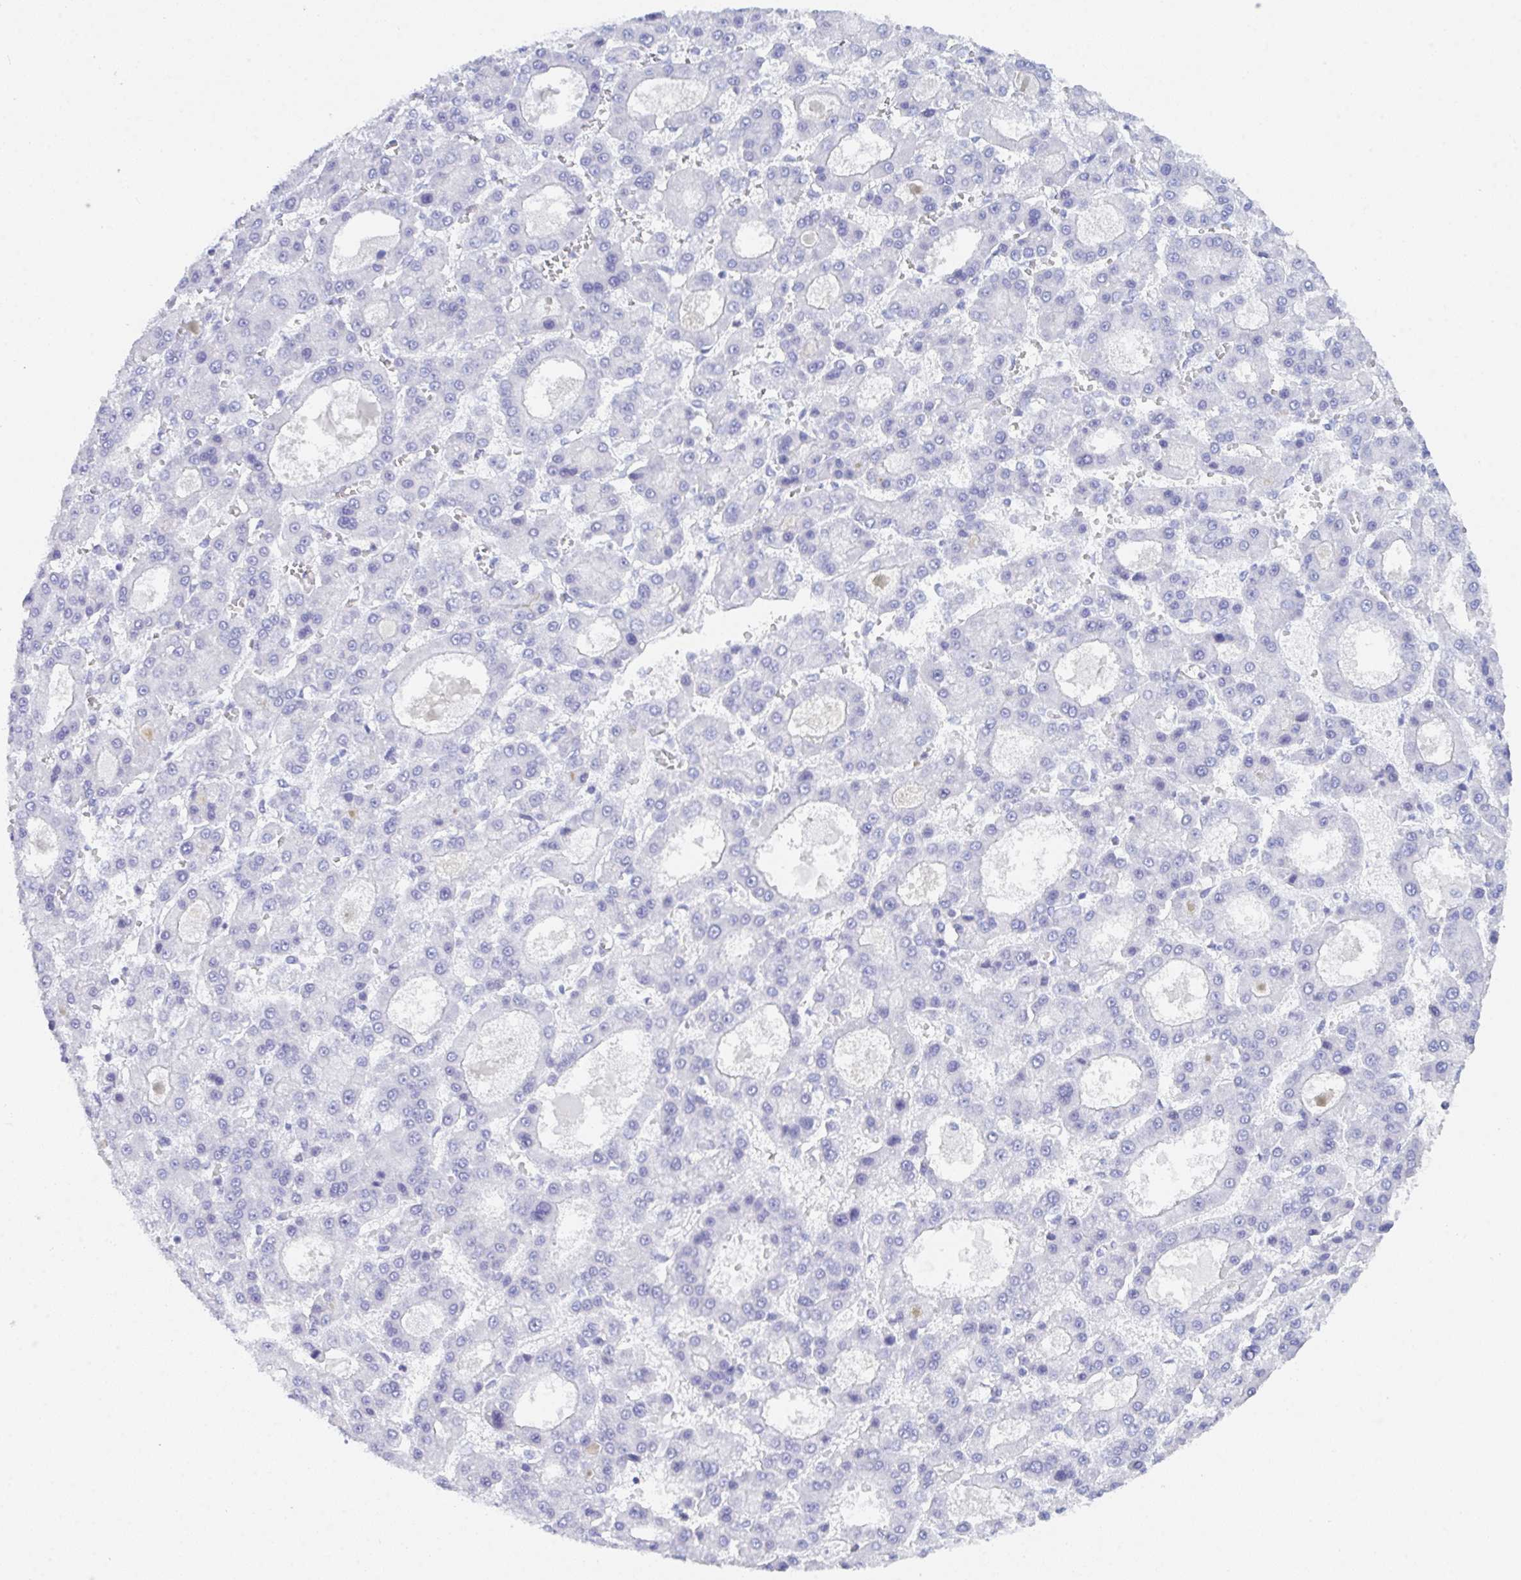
{"staining": {"intensity": "negative", "quantity": "none", "location": "none"}, "tissue": "liver cancer", "cell_type": "Tumor cells", "image_type": "cancer", "snomed": [{"axis": "morphology", "description": "Carcinoma, Hepatocellular, NOS"}, {"axis": "topography", "description": "Liver"}], "caption": "Tumor cells show no significant protein positivity in hepatocellular carcinoma (liver).", "gene": "CEP170B", "patient": {"sex": "male", "age": 70}}